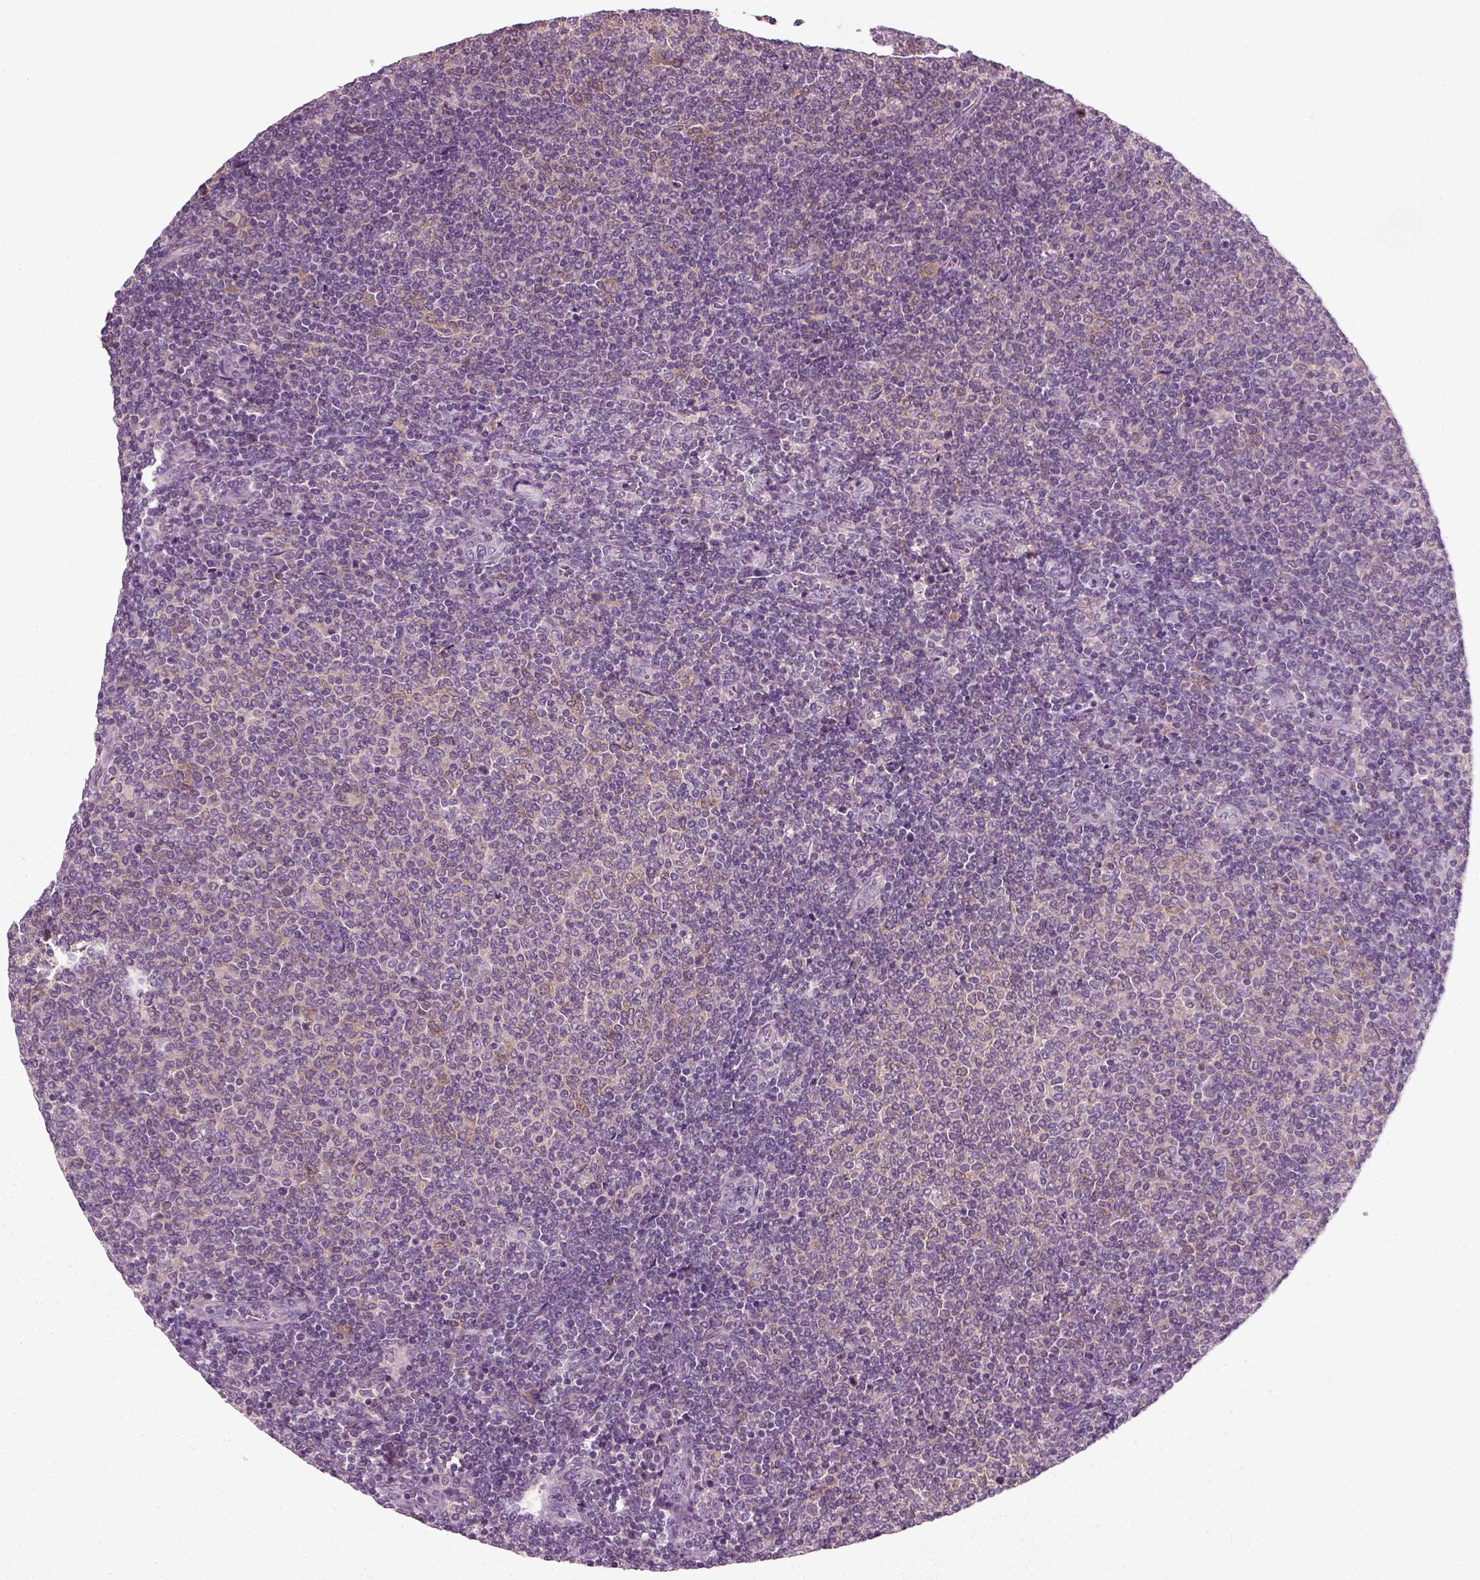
{"staining": {"intensity": "negative", "quantity": "none", "location": "none"}, "tissue": "lymphoma", "cell_type": "Tumor cells", "image_type": "cancer", "snomed": [{"axis": "morphology", "description": "Malignant lymphoma, non-Hodgkin's type, Low grade"}, {"axis": "topography", "description": "Lymph node"}], "caption": "The micrograph displays no significant staining in tumor cells of lymphoma.", "gene": "RND2", "patient": {"sex": "male", "age": 52}}